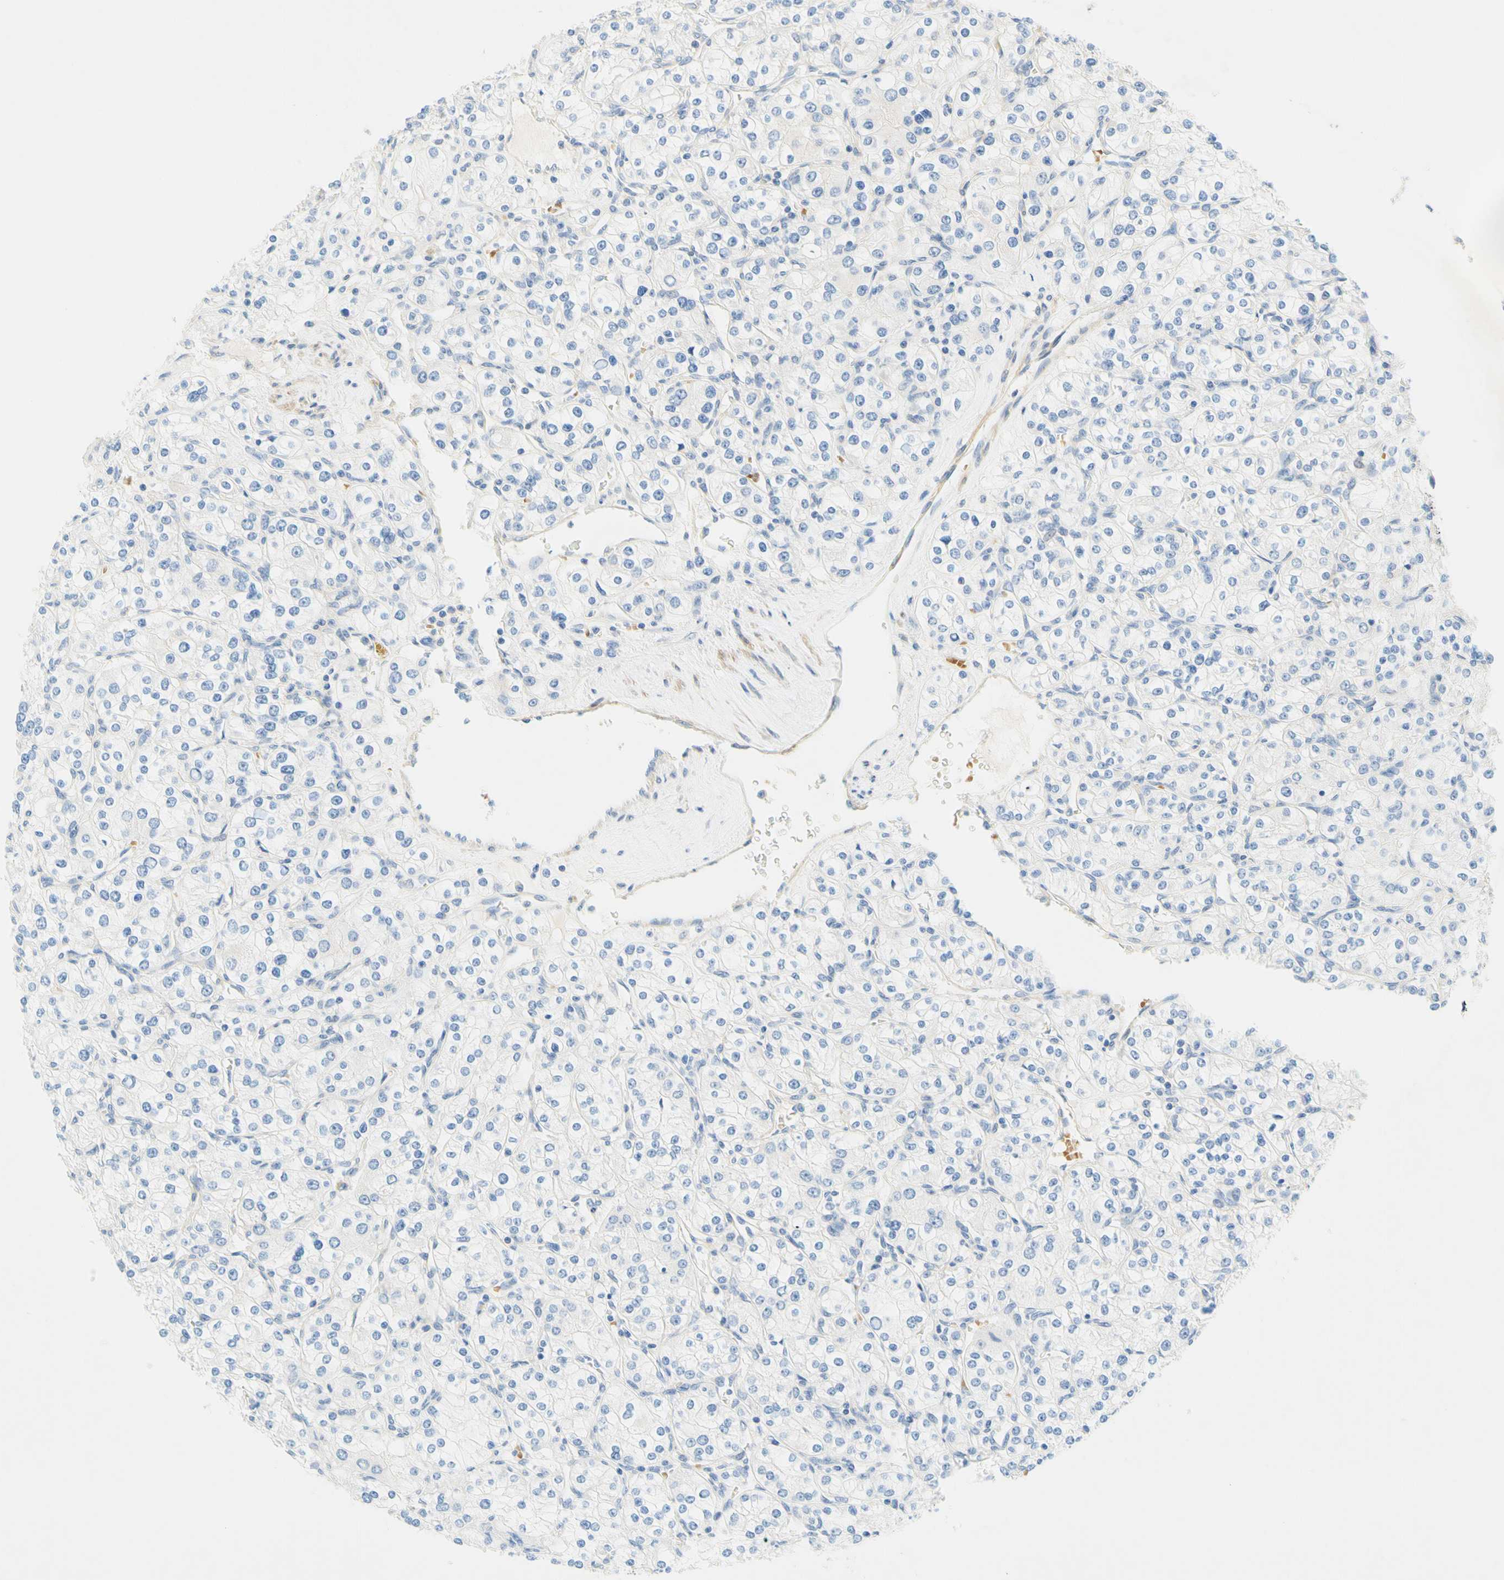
{"staining": {"intensity": "negative", "quantity": "none", "location": "none"}, "tissue": "renal cancer", "cell_type": "Tumor cells", "image_type": "cancer", "snomed": [{"axis": "morphology", "description": "Adenocarcinoma, NOS"}, {"axis": "topography", "description": "Kidney"}], "caption": "The image exhibits no staining of tumor cells in adenocarcinoma (renal). (DAB (3,3'-diaminobenzidine) IHC, high magnification).", "gene": "ENTREP2", "patient": {"sex": "male", "age": 77}}